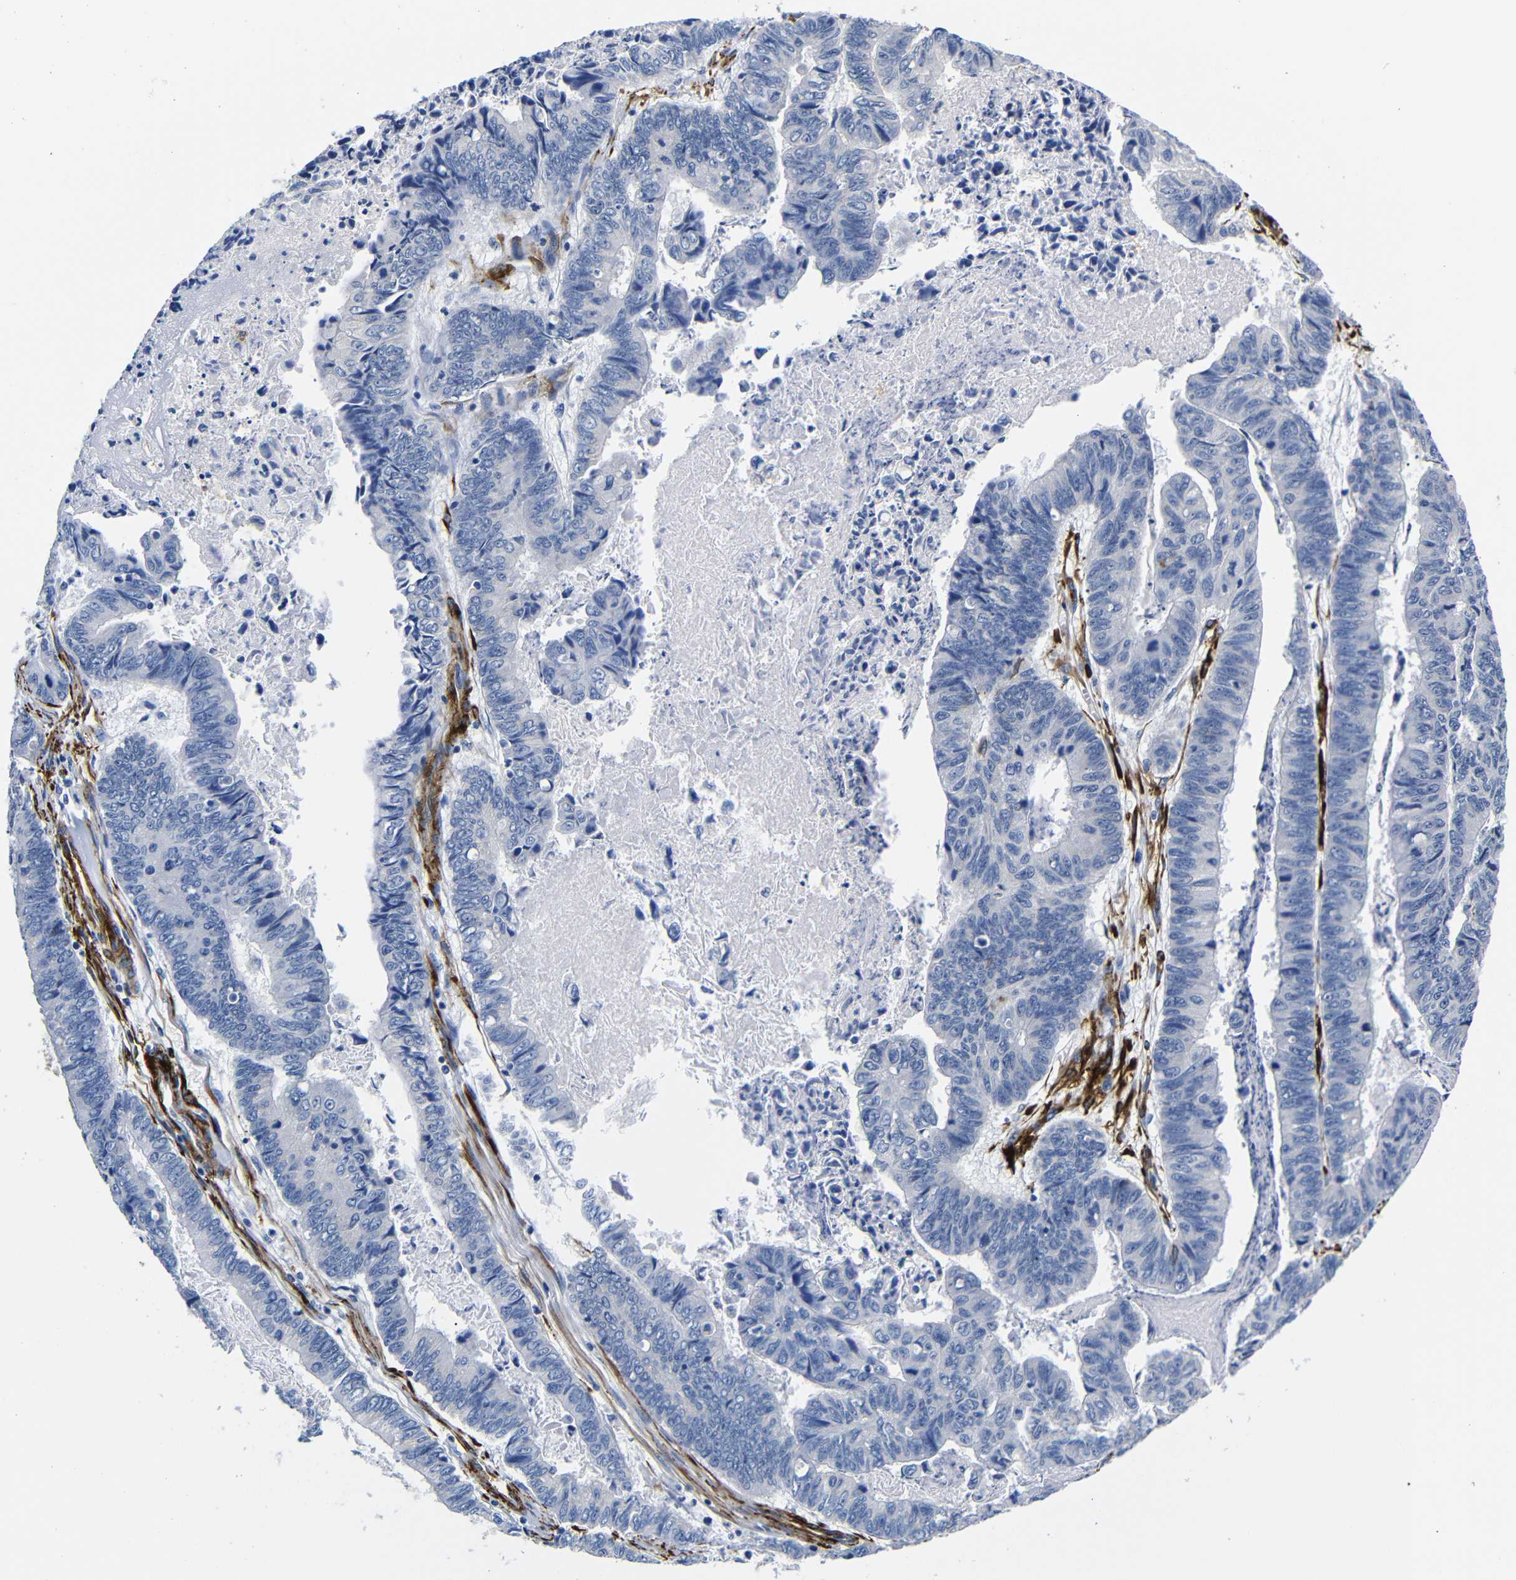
{"staining": {"intensity": "negative", "quantity": "none", "location": "none"}, "tissue": "stomach cancer", "cell_type": "Tumor cells", "image_type": "cancer", "snomed": [{"axis": "morphology", "description": "Adenocarcinoma, NOS"}, {"axis": "topography", "description": "Stomach, lower"}], "caption": "IHC micrograph of neoplastic tissue: human stomach cancer stained with DAB (3,3'-diaminobenzidine) demonstrates no significant protein staining in tumor cells.", "gene": "LRIG1", "patient": {"sex": "male", "age": 77}}